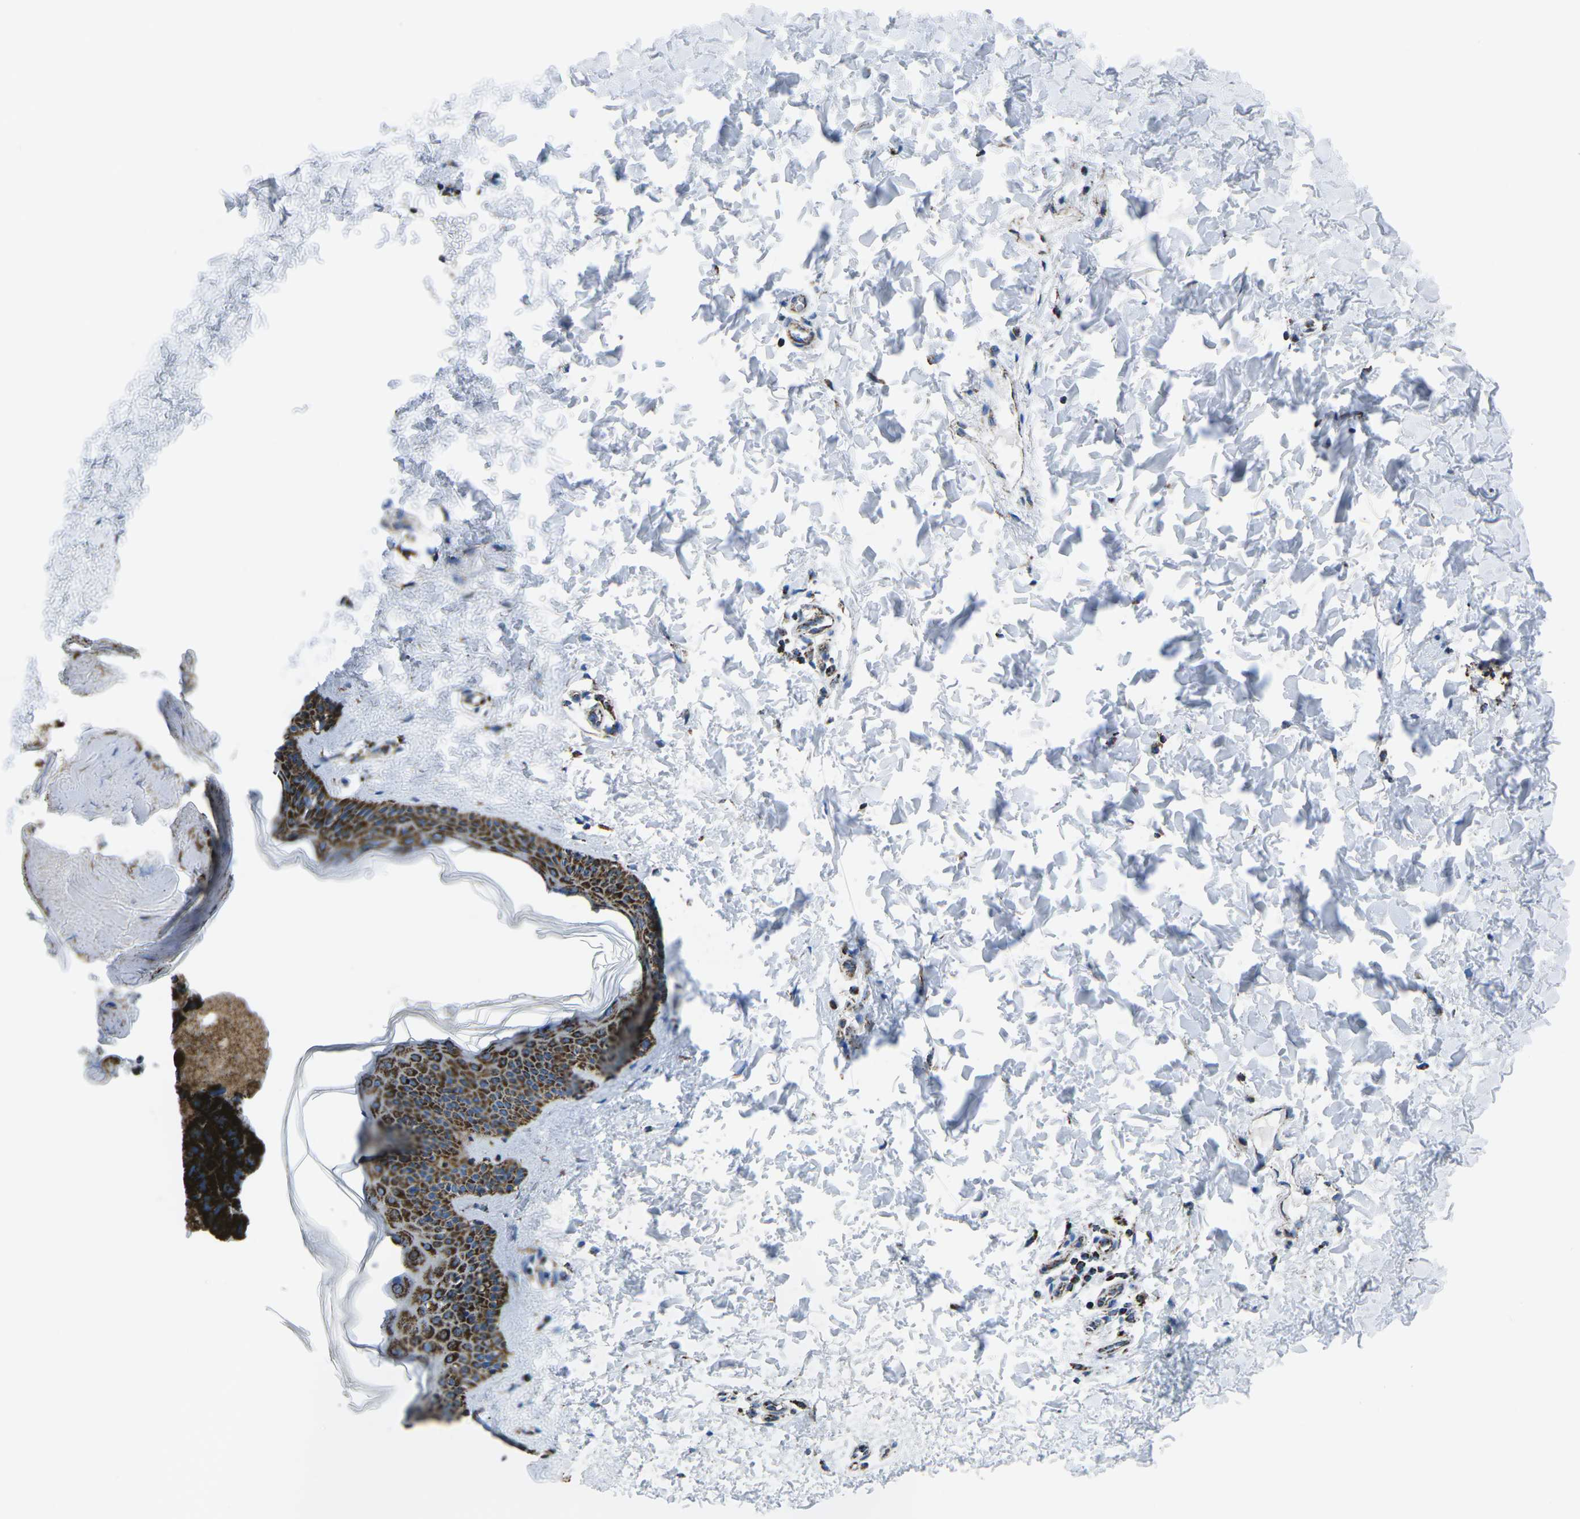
{"staining": {"intensity": "strong", "quantity": ">75%", "location": "cytoplasmic/membranous"}, "tissue": "skin", "cell_type": "Fibroblasts", "image_type": "normal", "snomed": [{"axis": "morphology", "description": "Normal tissue, NOS"}, {"axis": "topography", "description": "Skin"}], "caption": "Skin stained with DAB immunohistochemistry shows high levels of strong cytoplasmic/membranous expression in approximately >75% of fibroblasts.", "gene": "MT", "patient": {"sex": "female", "age": 41}}